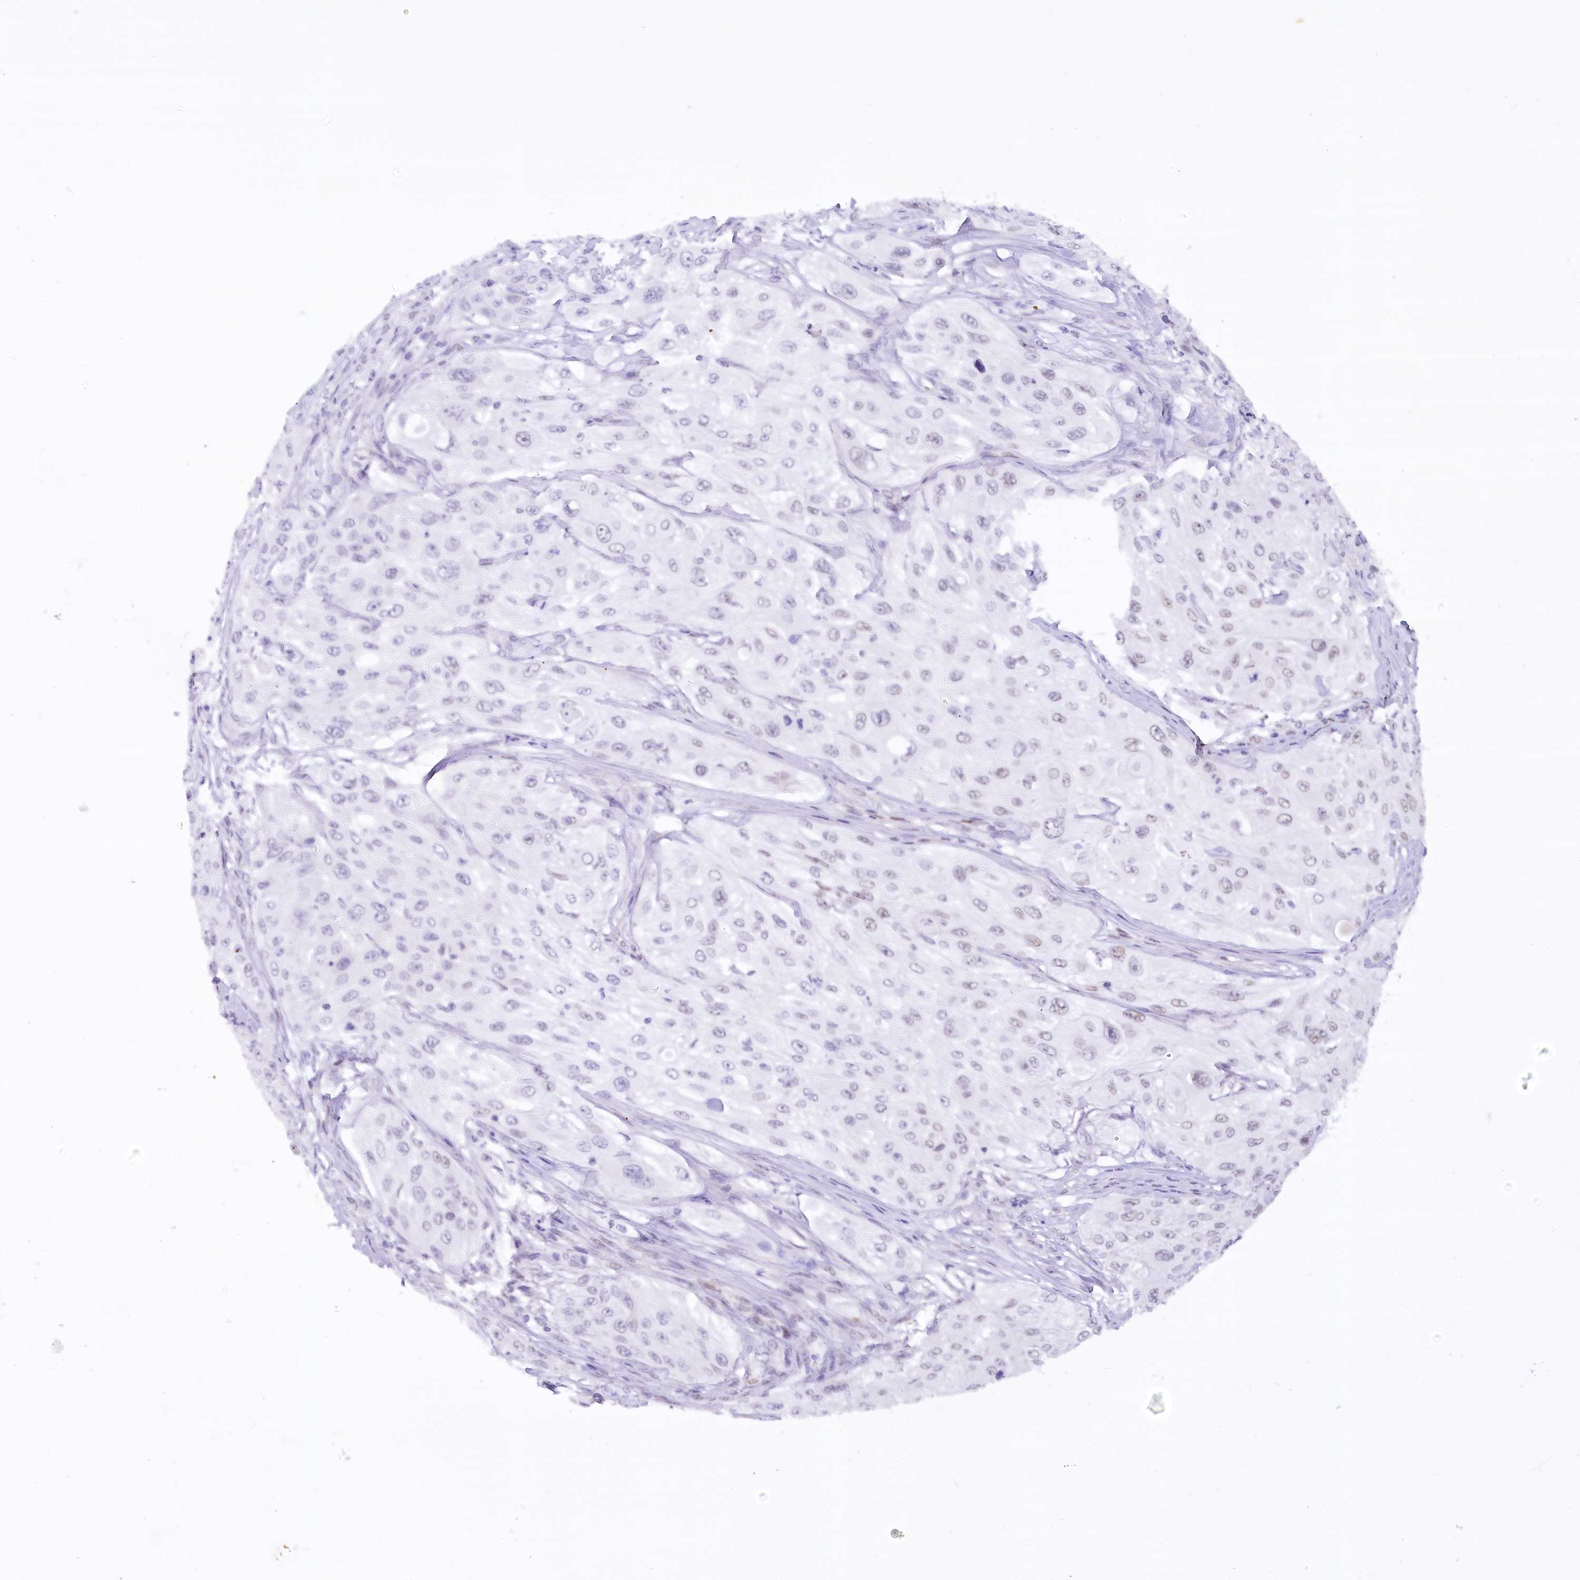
{"staining": {"intensity": "negative", "quantity": "none", "location": "none"}, "tissue": "cervical cancer", "cell_type": "Tumor cells", "image_type": "cancer", "snomed": [{"axis": "morphology", "description": "Squamous cell carcinoma, NOS"}, {"axis": "topography", "description": "Cervix"}], "caption": "This photomicrograph is of squamous cell carcinoma (cervical) stained with immunohistochemistry to label a protein in brown with the nuclei are counter-stained blue. There is no staining in tumor cells.", "gene": "HNRNPA0", "patient": {"sex": "female", "age": 42}}